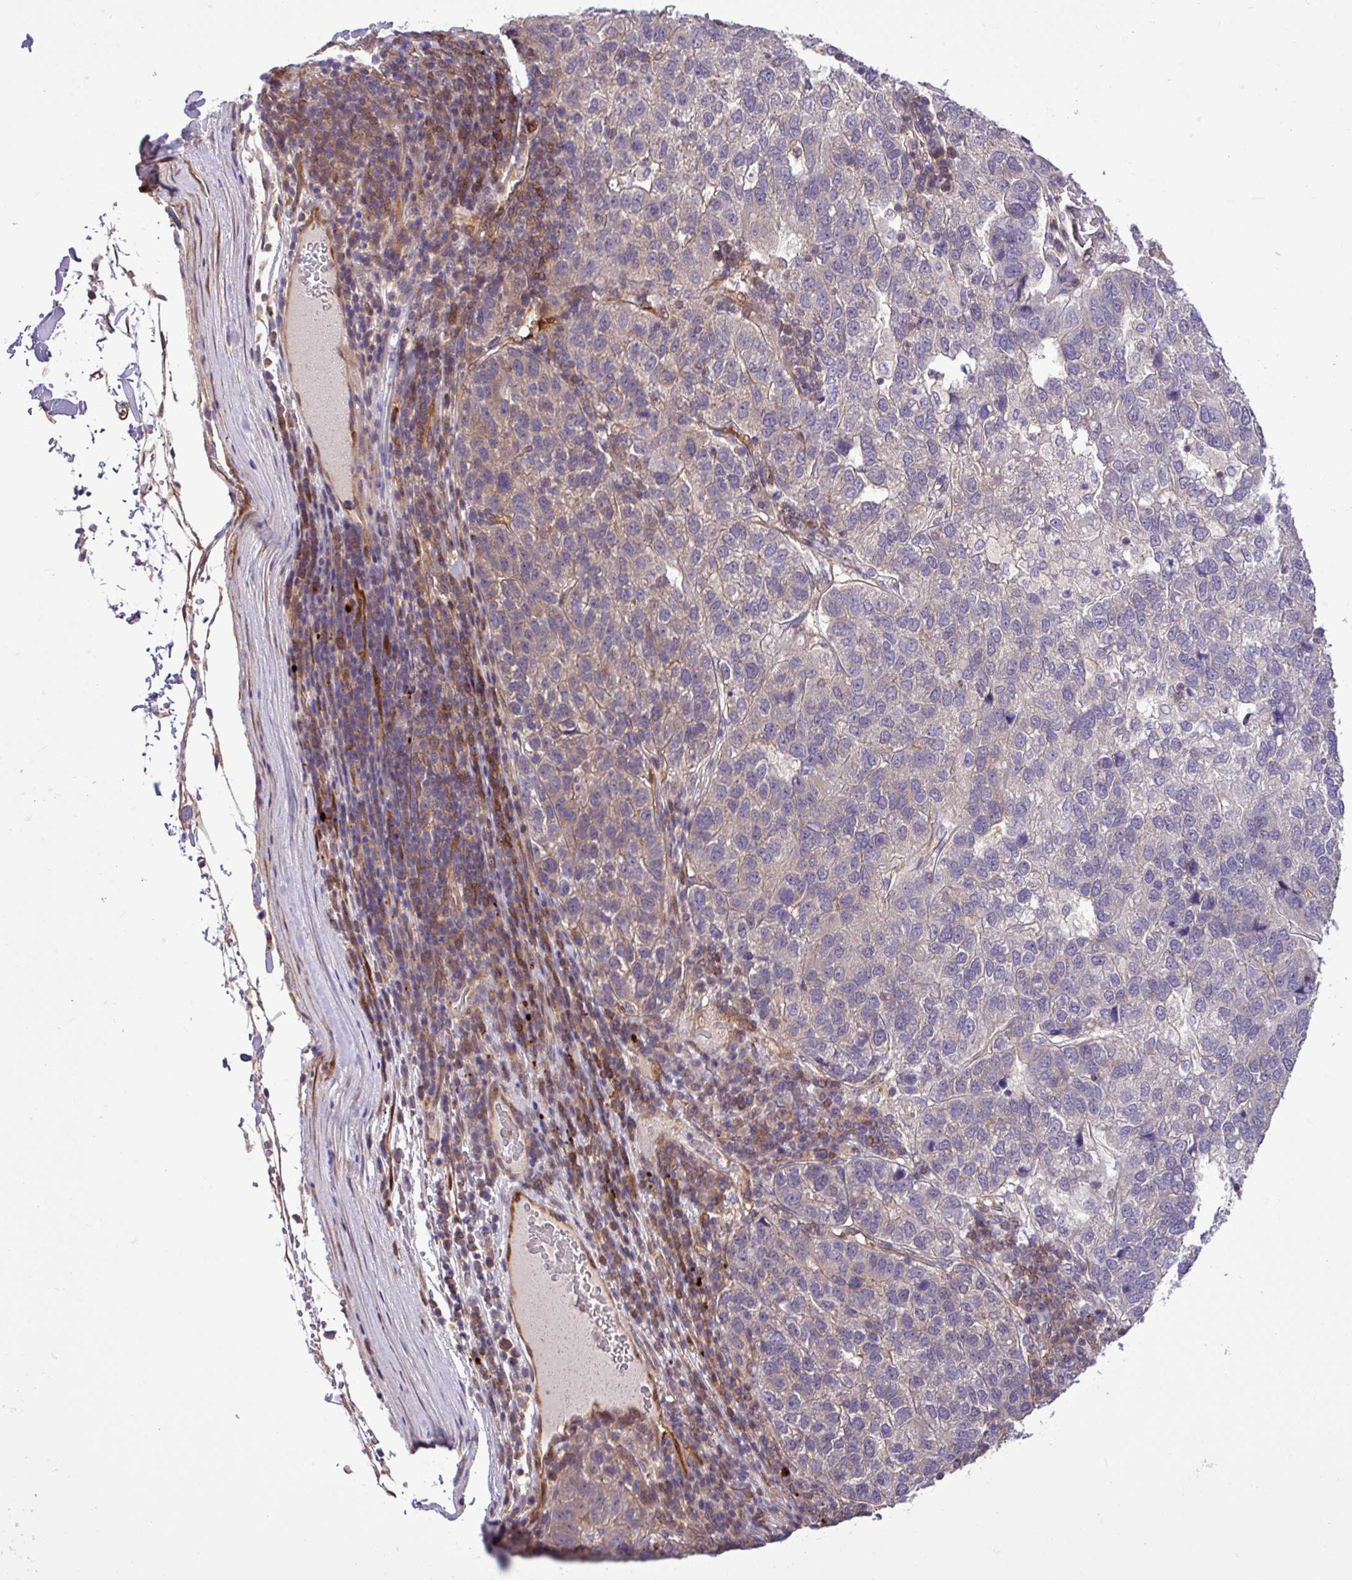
{"staining": {"intensity": "negative", "quantity": "none", "location": "none"}, "tissue": "pancreatic cancer", "cell_type": "Tumor cells", "image_type": "cancer", "snomed": [{"axis": "morphology", "description": "Adenocarcinoma, NOS"}, {"axis": "topography", "description": "Pancreas"}], "caption": "Immunohistochemistry (IHC) image of neoplastic tissue: human pancreatic cancer stained with DAB demonstrates no significant protein positivity in tumor cells. The staining is performed using DAB brown chromogen with nuclei counter-stained in using hematoxylin.", "gene": "CARHSP1", "patient": {"sex": "female", "age": 61}}